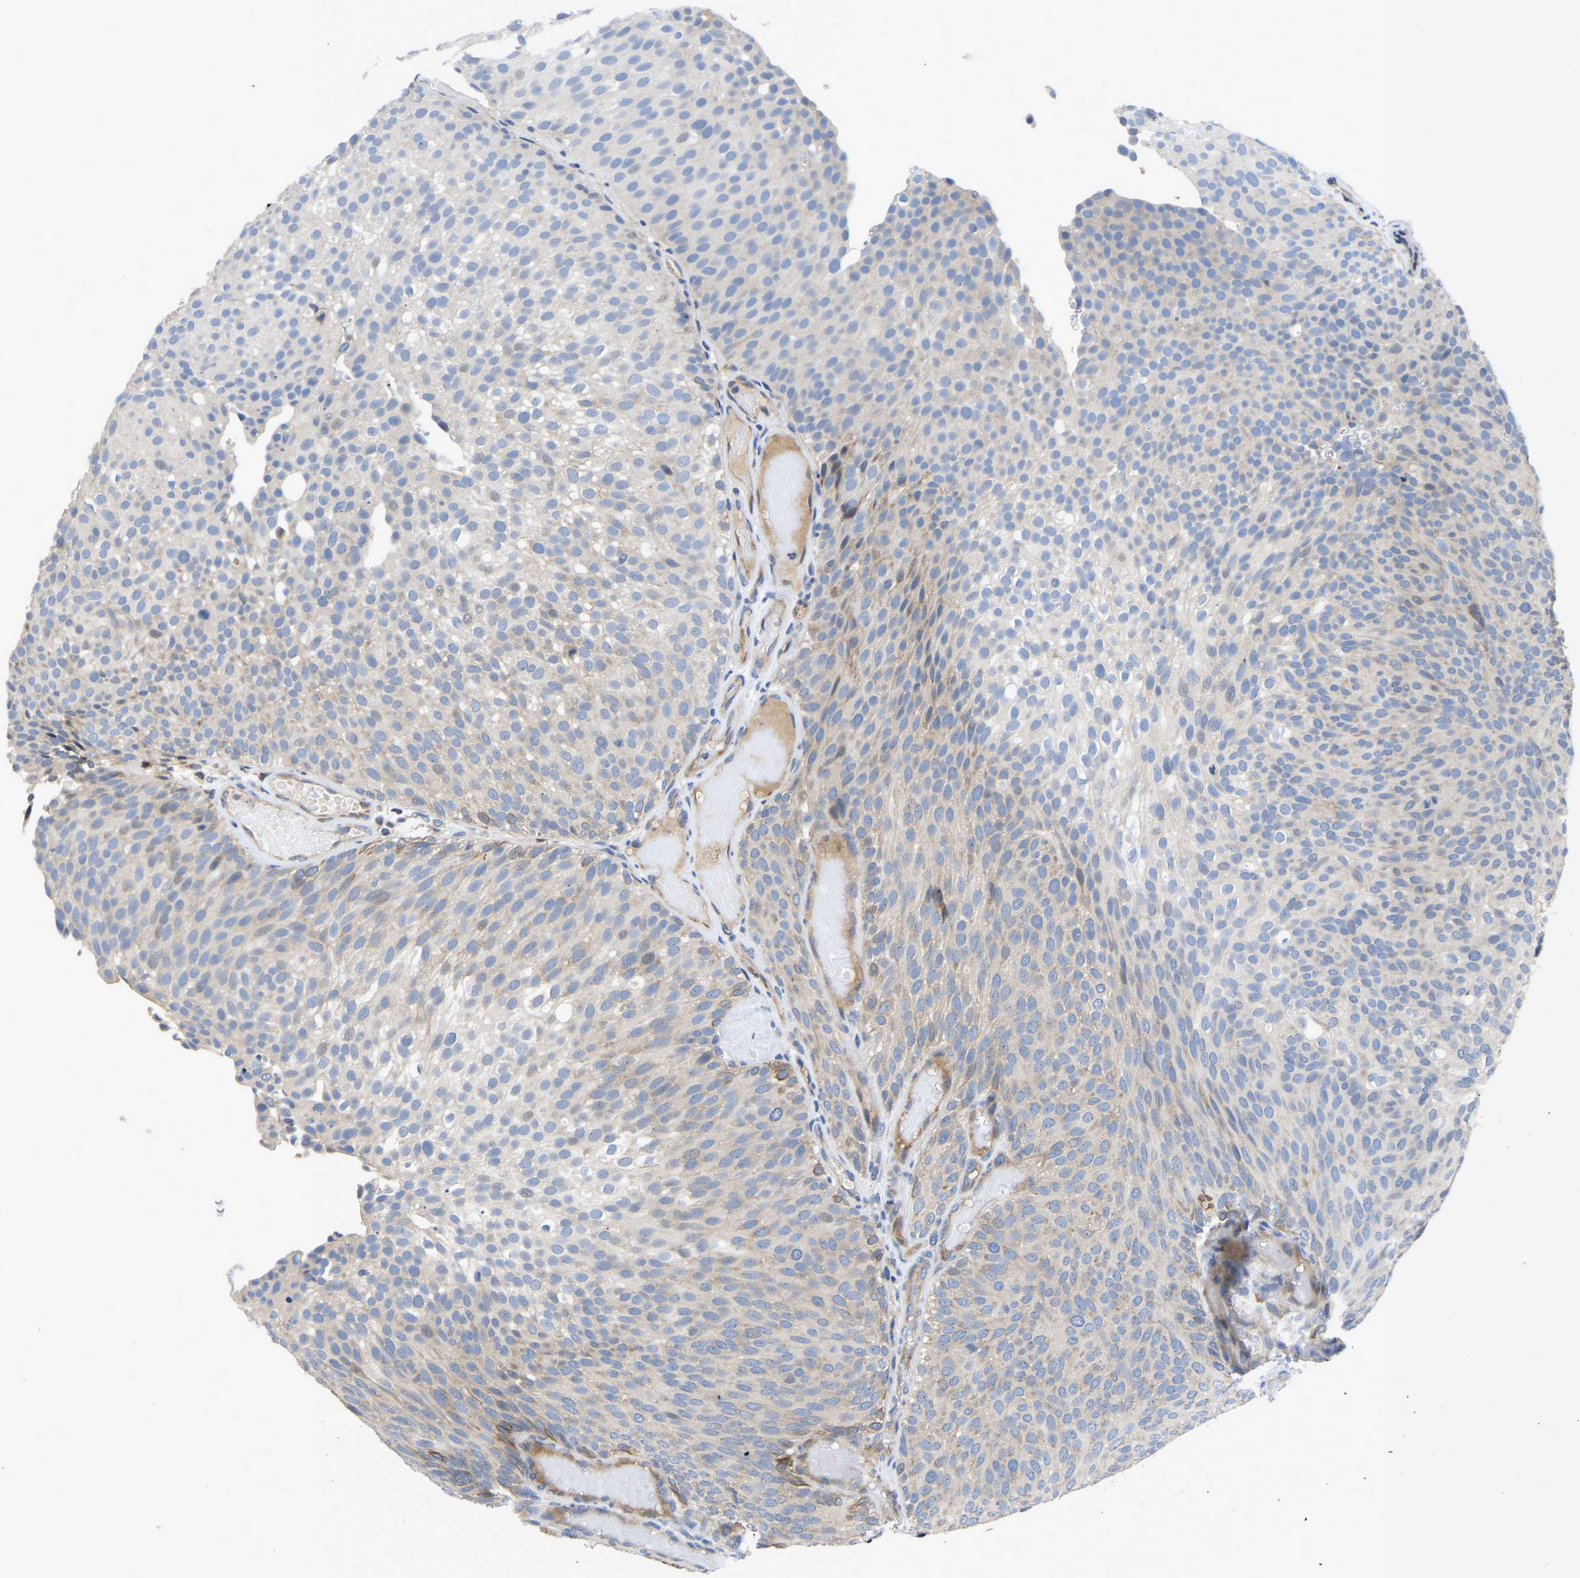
{"staining": {"intensity": "moderate", "quantity": "<25%", "location": "cytoplasmic/membranous"}, "tissue": "urothelial cancer", "cell_type": "Tumor cells", "image_type": "cancer", "snomed": [{"axis": "morphology", "description": "Urothelial carcinoma, Low grade"}, {"axis": "topography", "description": "Urinary bladder"}], "caption": "Urothelial cancer stained for a protein (brown) exhibits moderate cytoplasmic/membranous positive positivity in about <25% of tumor cells.", "gene": "ABCA10", "patient": {"sex": "male", "age": 78}}